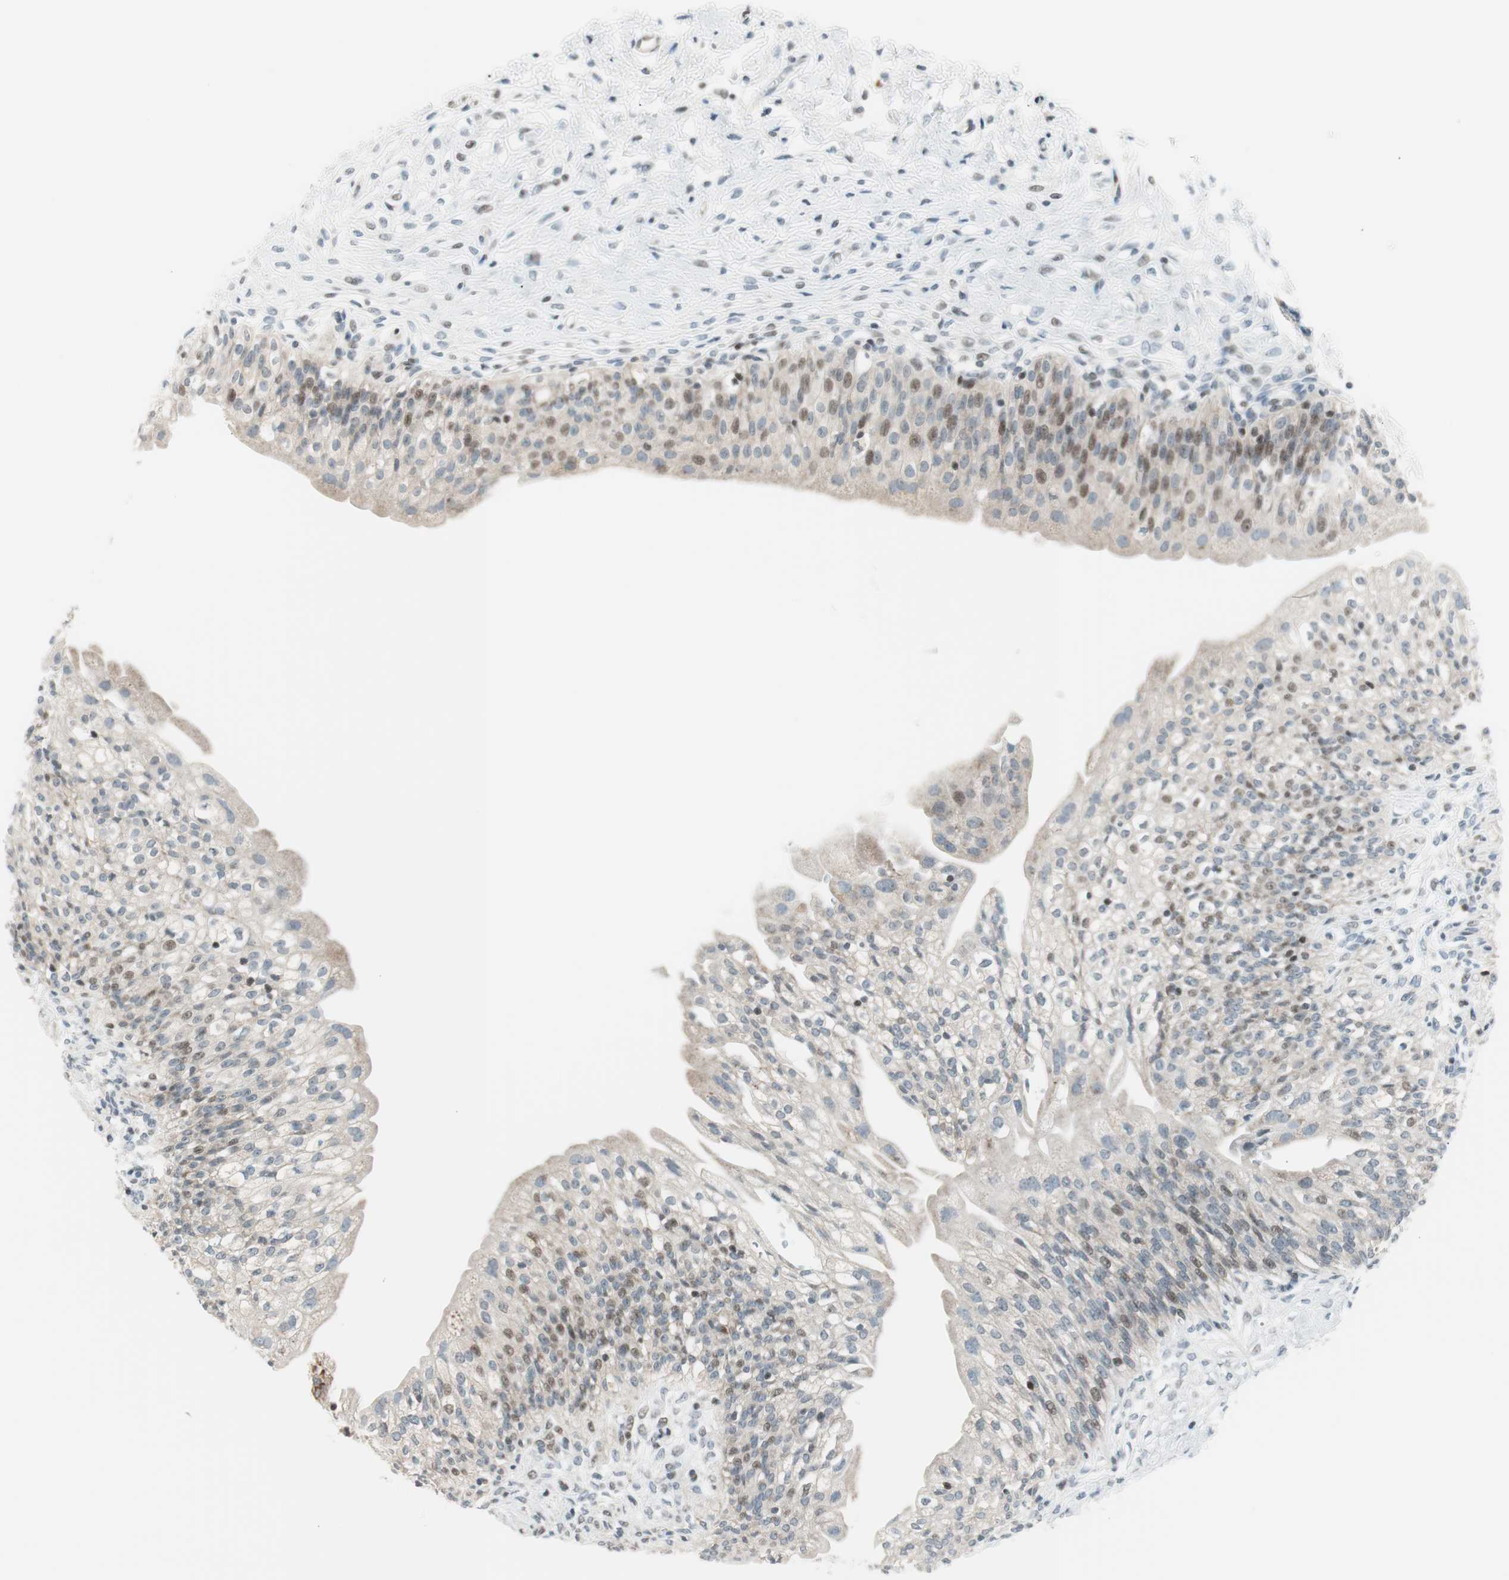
{"staining": {"intensity": "moderate", "quantity": ">75%", "location": "cytoplasmic/membranous,nuclear"}, "tissue": "urinary bladder", "cell_type": "Urothelial cells", "image_type": "normal", "snomed": [{"axis": "morphology", "description": "Normal tissue, NOS"}, {"axis": "morphology", "description": "Inflammation, NOS"}, {"axis": "topography", "description": "Urinary bladder"}], "caption": "Immunohistochemical staining of benign human urinary bladder shows >75% levels of moderate cytoplasmic/membranous,nuclear protein positivity in approximately >75% of urothelial cells.", "gene": "TPT1", "patient": {"sex": "female", "age": 80}}